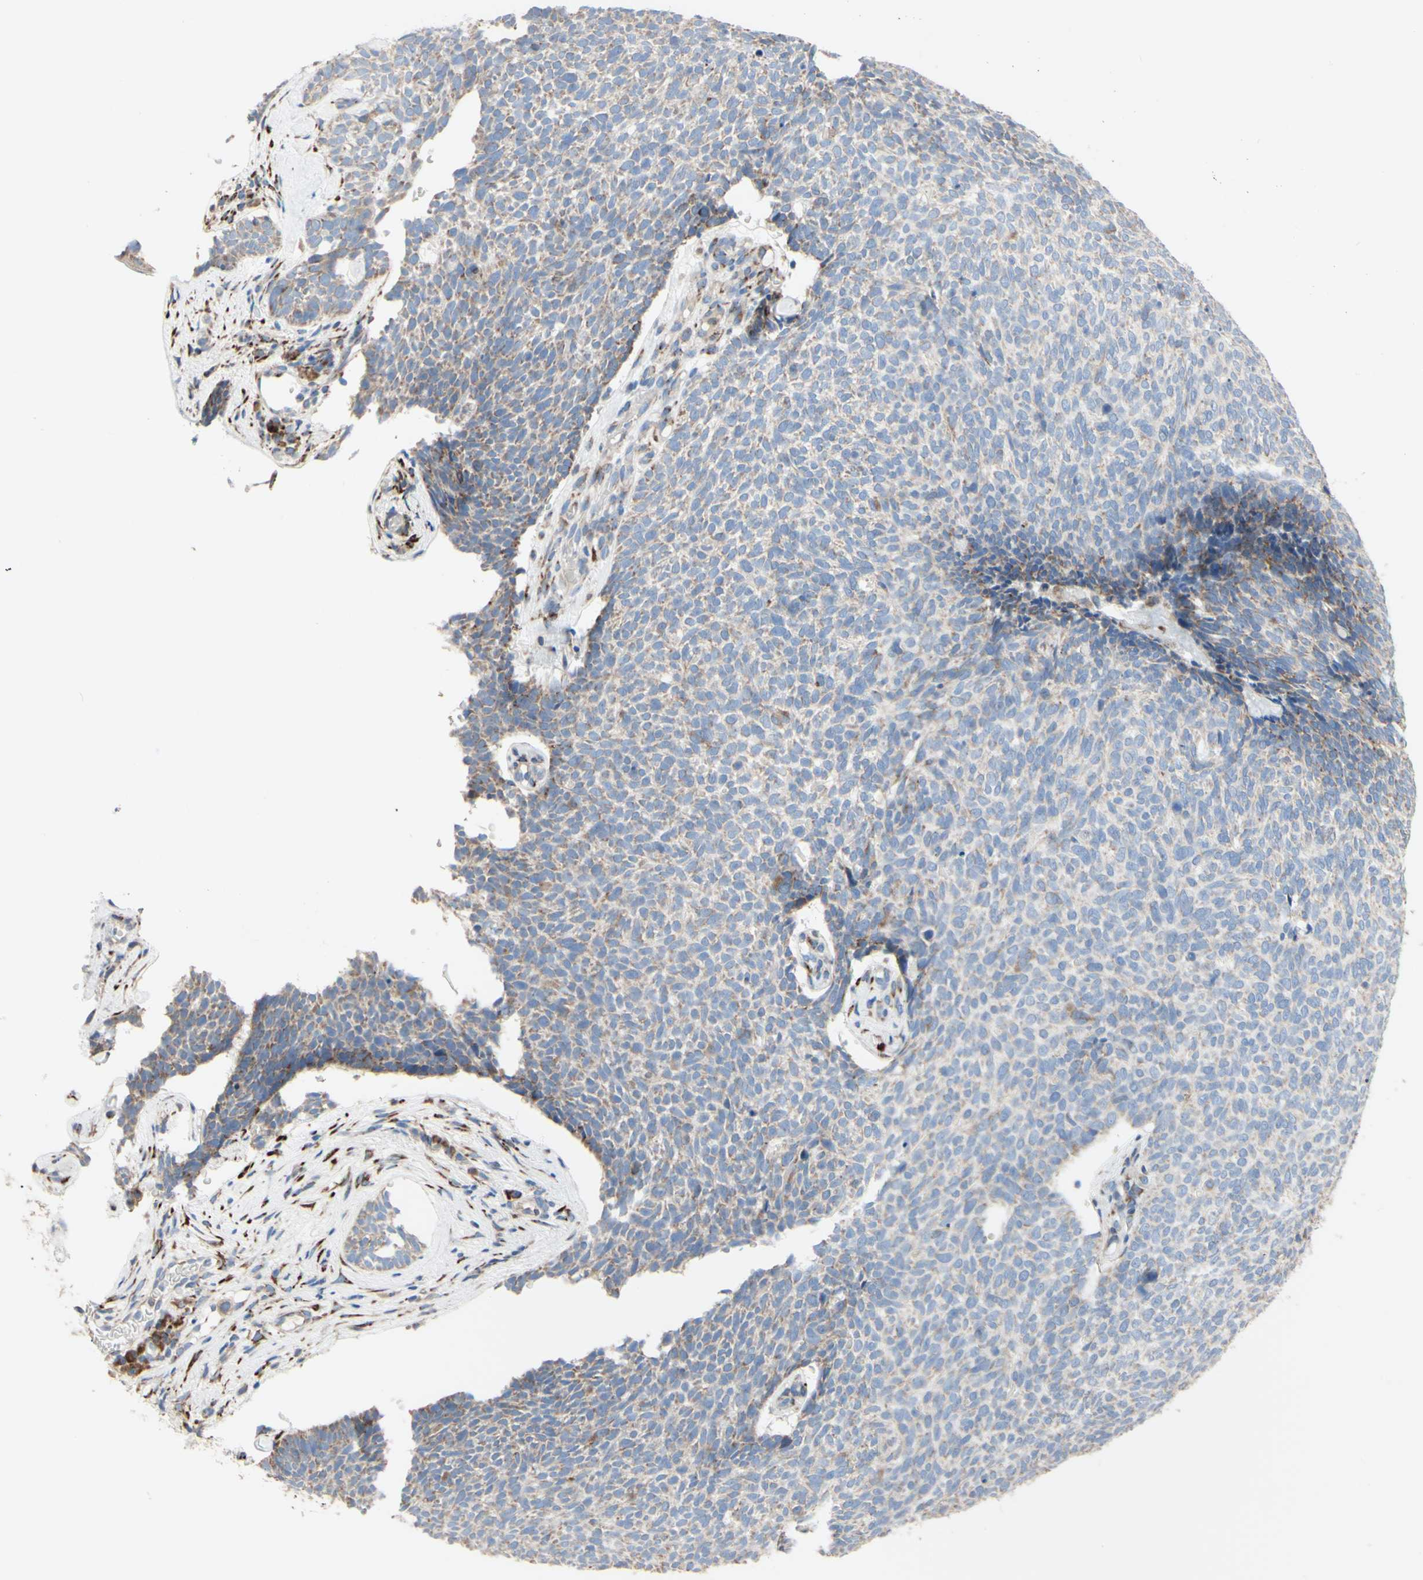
{"staining": {"intensity": "weak", "quantity": "<25%", "location": "cytoplasmic/membranous"}, "tissue": "skin cancer", "cell_type": "Tumor cells", "image_type": "cancer", "snomed": [{"axis": "morphology", "description": "Basal cell carcinoma"}, {"axis": "topography", "description": "Skin"}], "caption": "Tumor cells are negative for protein expression in human skin cancer.", "gene": "AGPAT5", "patient": {"sex": "female", "age": 84}}